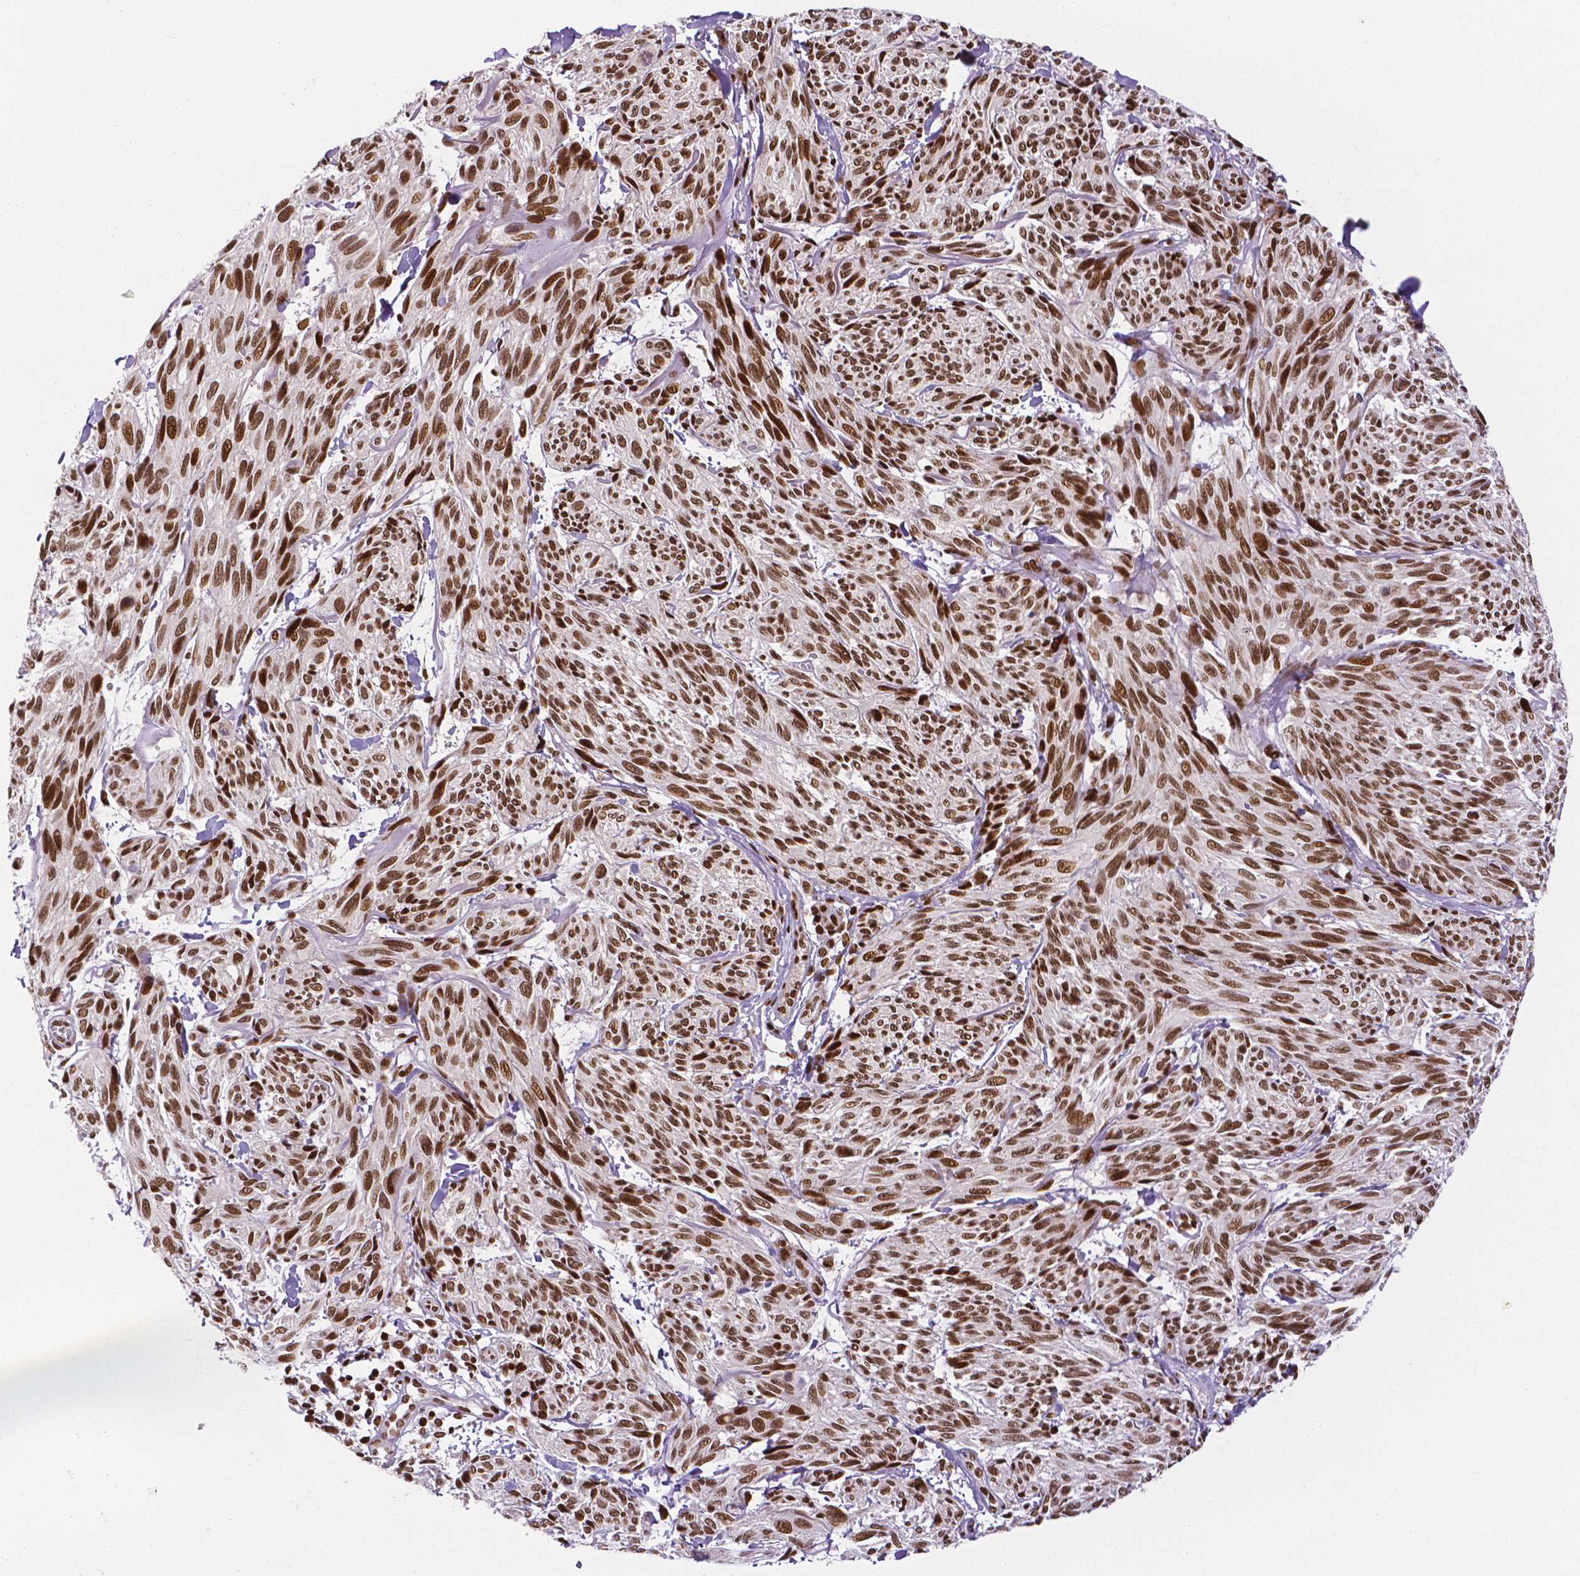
{"staining": {"intensity": "strong", "quantity": ">75%", "location": "nuclear"}, "tissue": "melanoma", "cell_type": "Tumor cells", "image_type": "cancer", "snomed": [{"axis": "morphology", "description": "Malignant melanoma, NOS"}, {"axis": "topography", "description": "Skin"}], "caption": "Human malignant melanoma stained for a protein (brown) shows strong nuclear positive staining in about >75% of tumor cells.", "gene": "CTCF", "patient": {"sex": "male", "age": 79}}